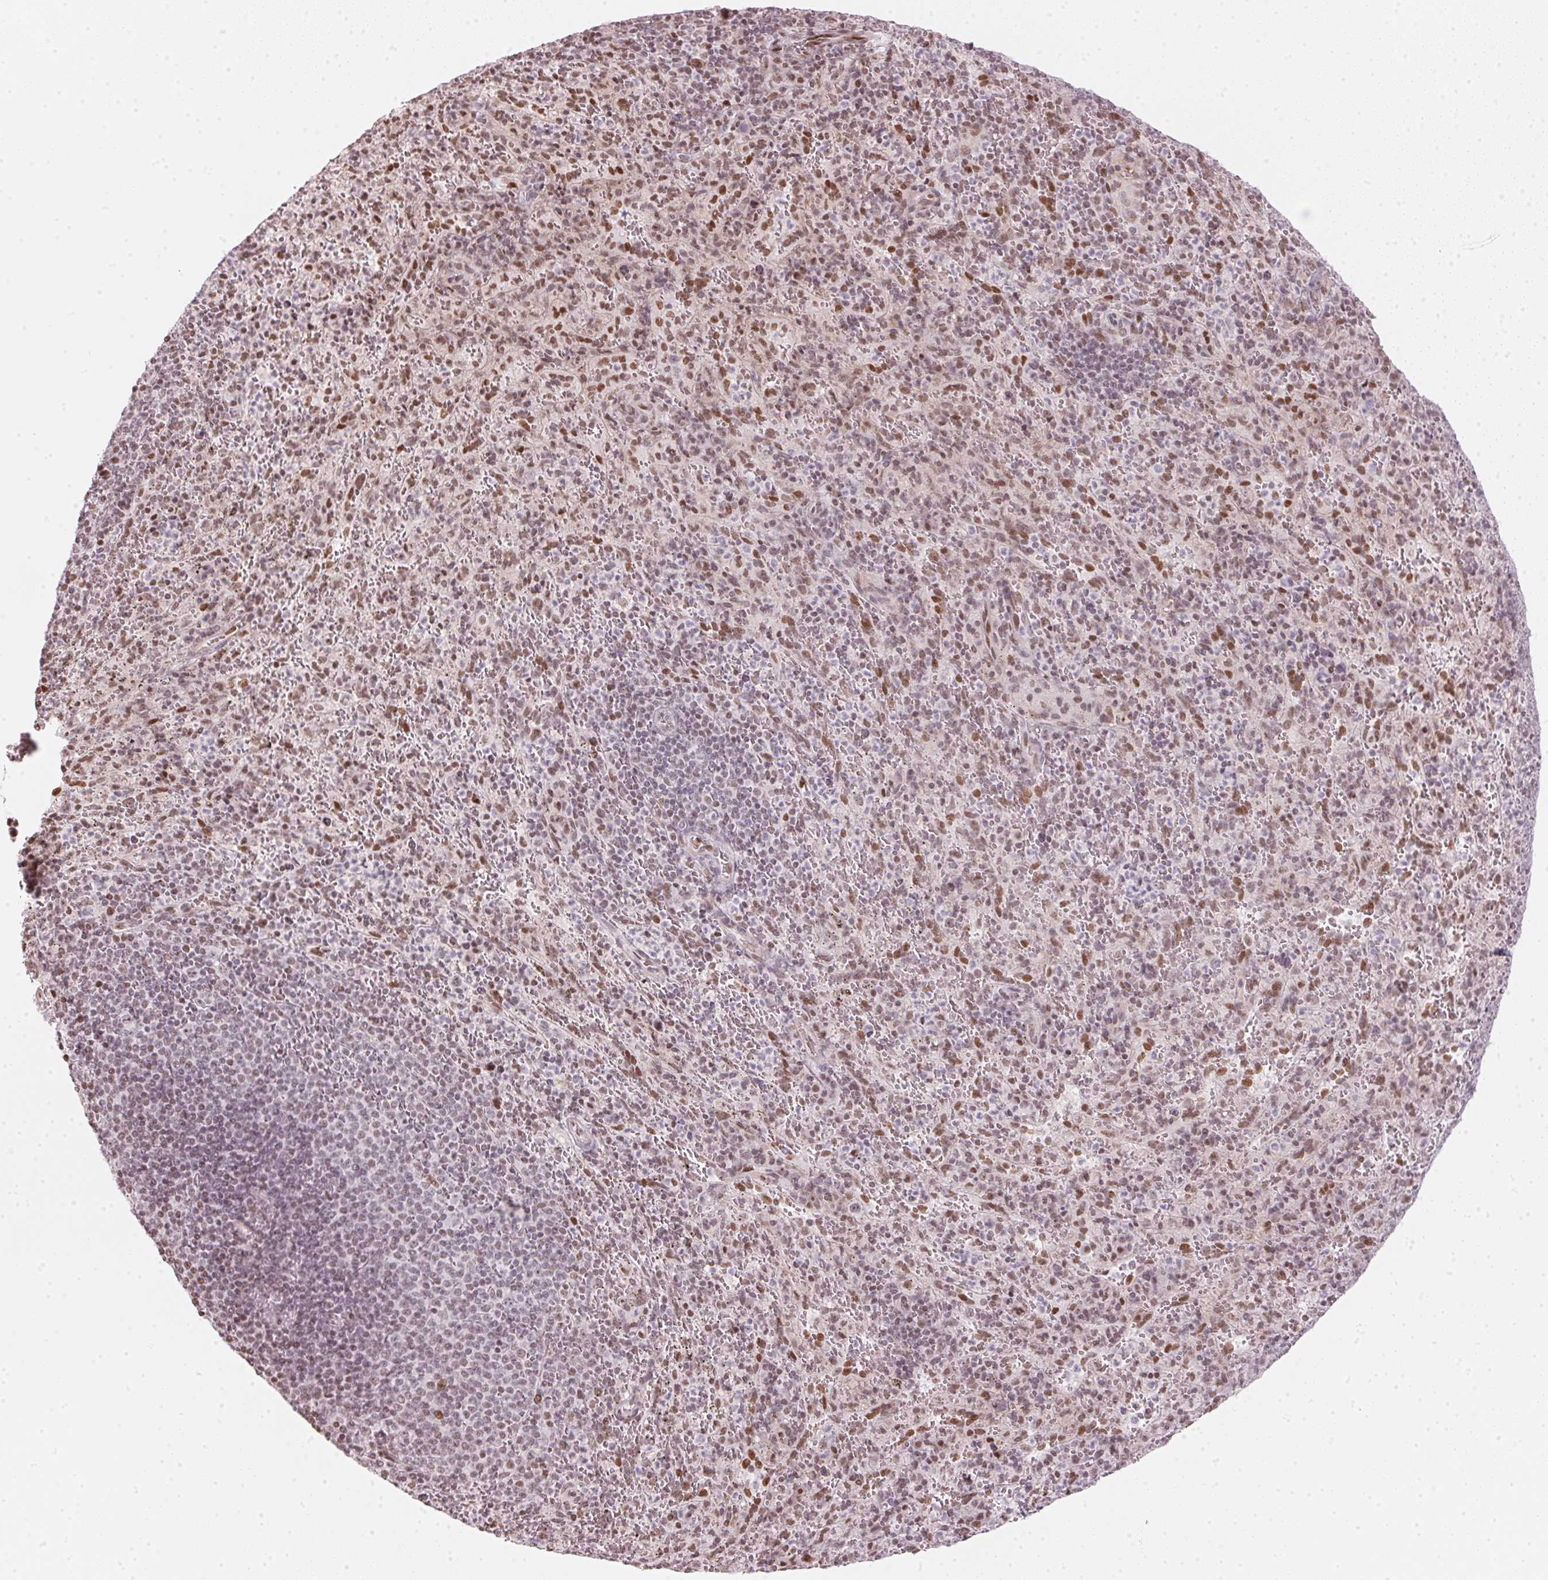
{"staining": {"intensity": "weak", "quantity": "25%-75%", "location": "nuclear"}, "tissue": "spleen", "cell_type": "Cells in red pulp", "image_type": "normal", "snomed": [{"axis": "morphology", "description": "Normal tissue, NOS"}, {"axis": "topography", "description": "Spleen"}], "caption": "DAB immunohistochemical staining of unremarkable human spleen demonstrates weak nuclear protein positivity in about 25%-75% of cells in red pulp.", "gene": "KAT6A", "patient": {"sex": "male", "age": 57}}